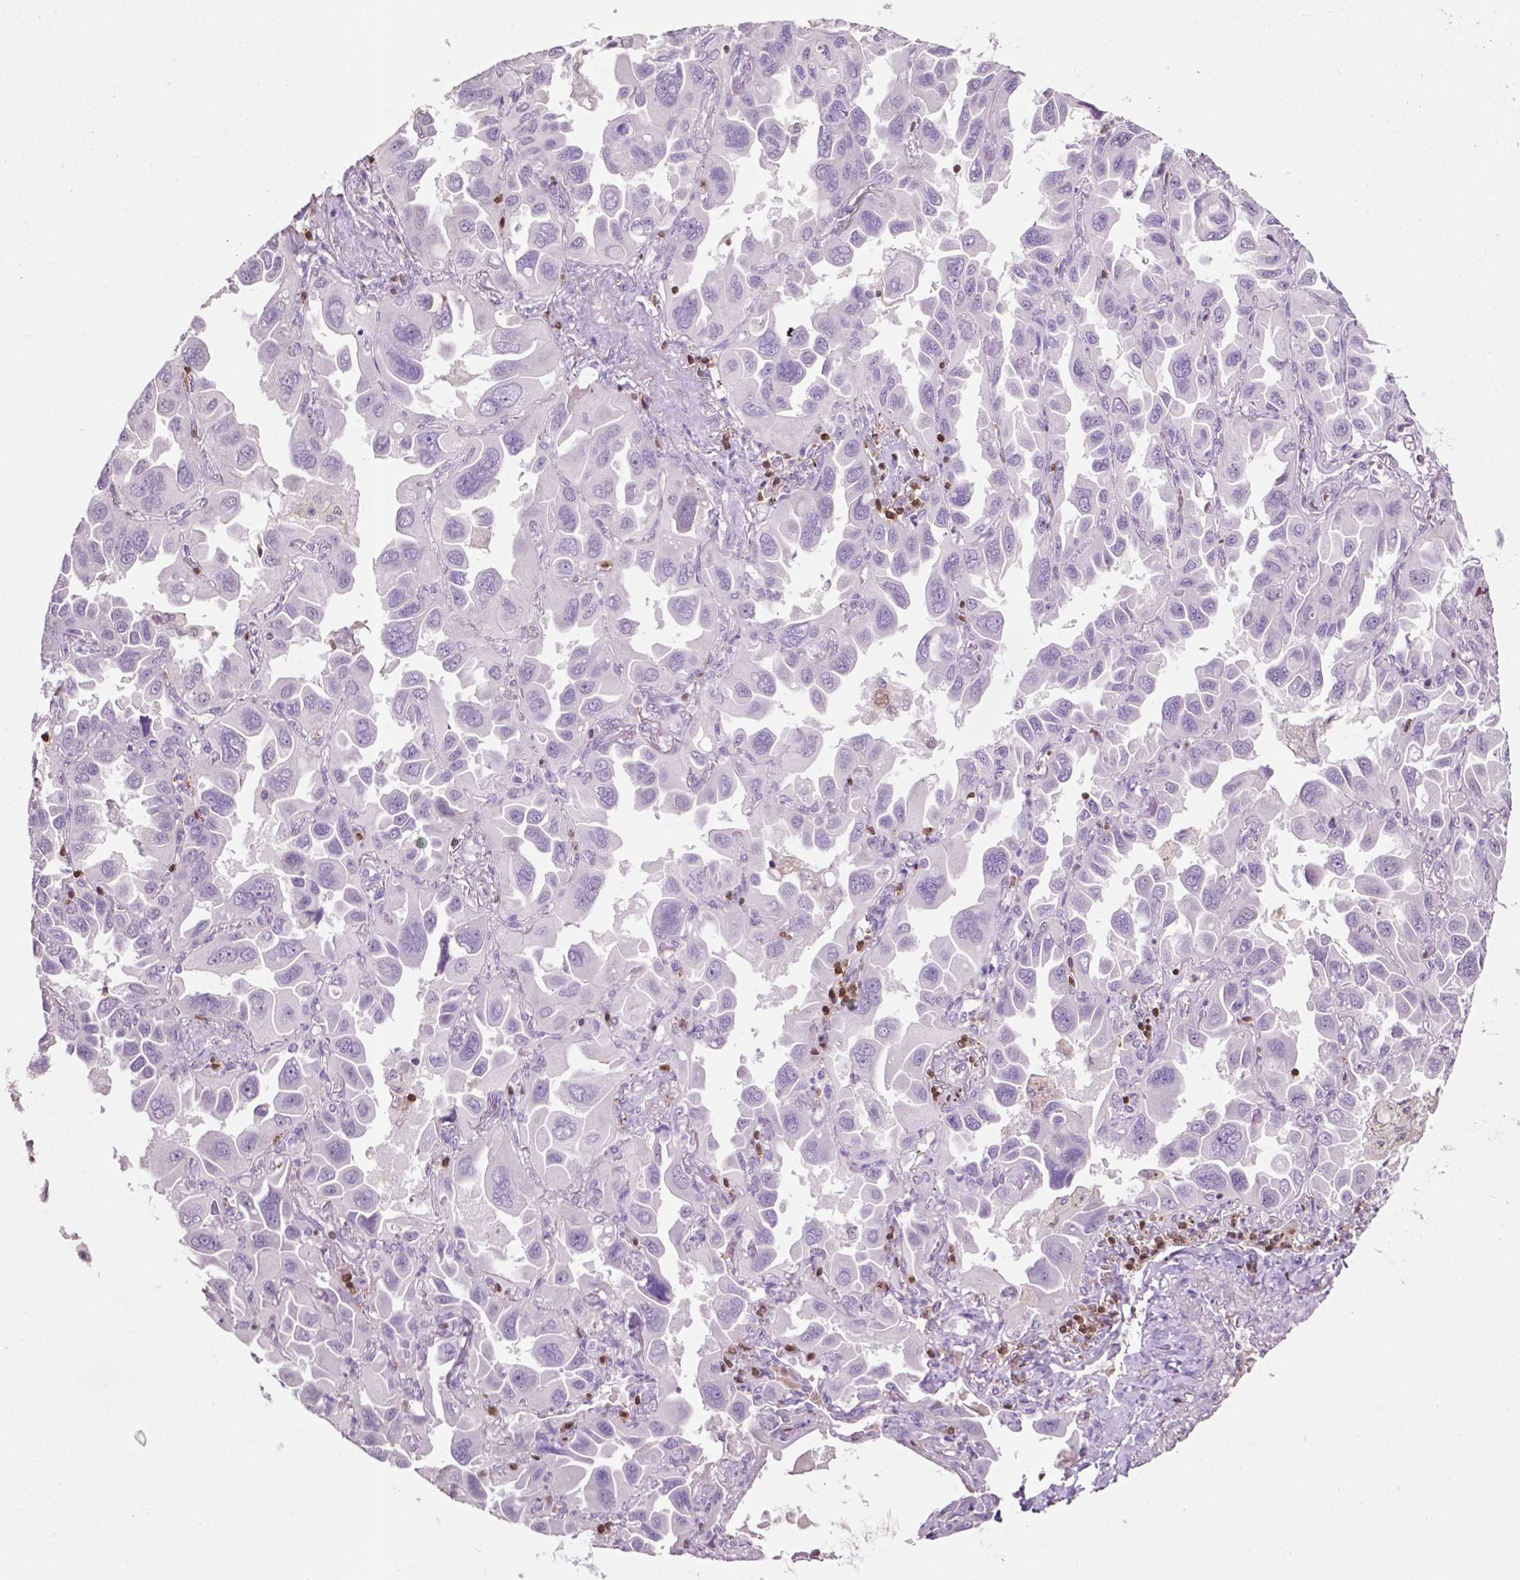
{"staining": {"intensity": "negative", "quantity": "none", "location": "none"}, "tissue": "lung cancer", "cell_type": "Tumor cells", "image_type": "cancer", "snomed": [{"axis": "morphology", "description": "Adenocarcinoma, NOS"}, {"axis": "topography", "description": "Lung"}], "caption": "A histopathology image of lung cancer stained for a protein shows no brown staining in tumor cells.", "gene": "TBC1D10C", "patient": {"sex": "male", "age": 64}}